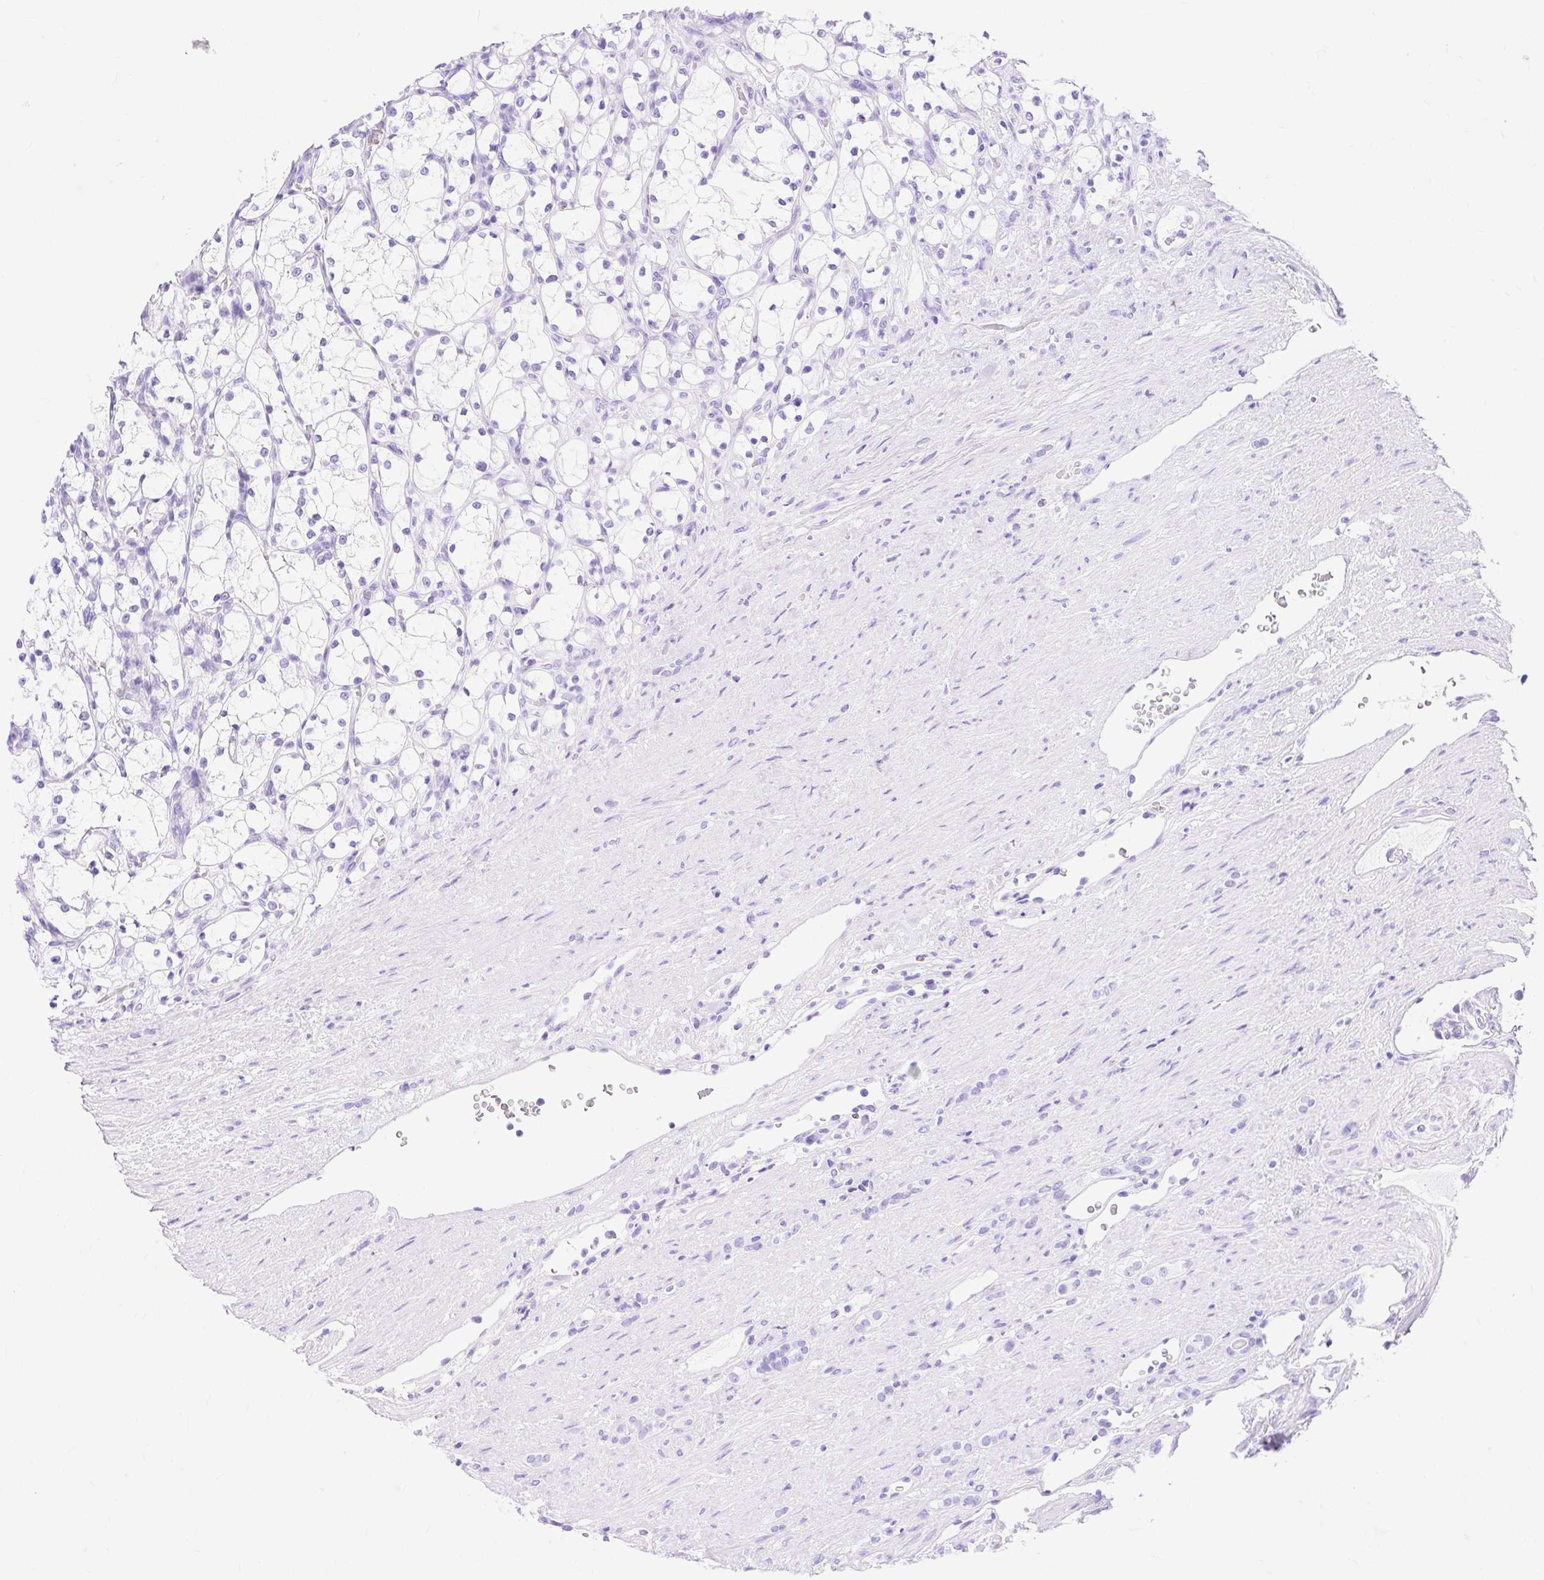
{"staining": {"intensity": "negative", "quantity": "none", "location": "none"}, "tissue": "renal cancer", "cell_type": "Tumor cells", "image_type": "cancer", "snomed": [{"axis": "morphology", "description": "Adenocarcinoma, NOS"}, {"axis": "topography", "description": "Kidney"}], "caption": "Renal adenocarcinoma stained for a protein using IHC reveals no staining tumor cells.", "gene": "MBP", "patient": {"sex": "female", "age": 69}}